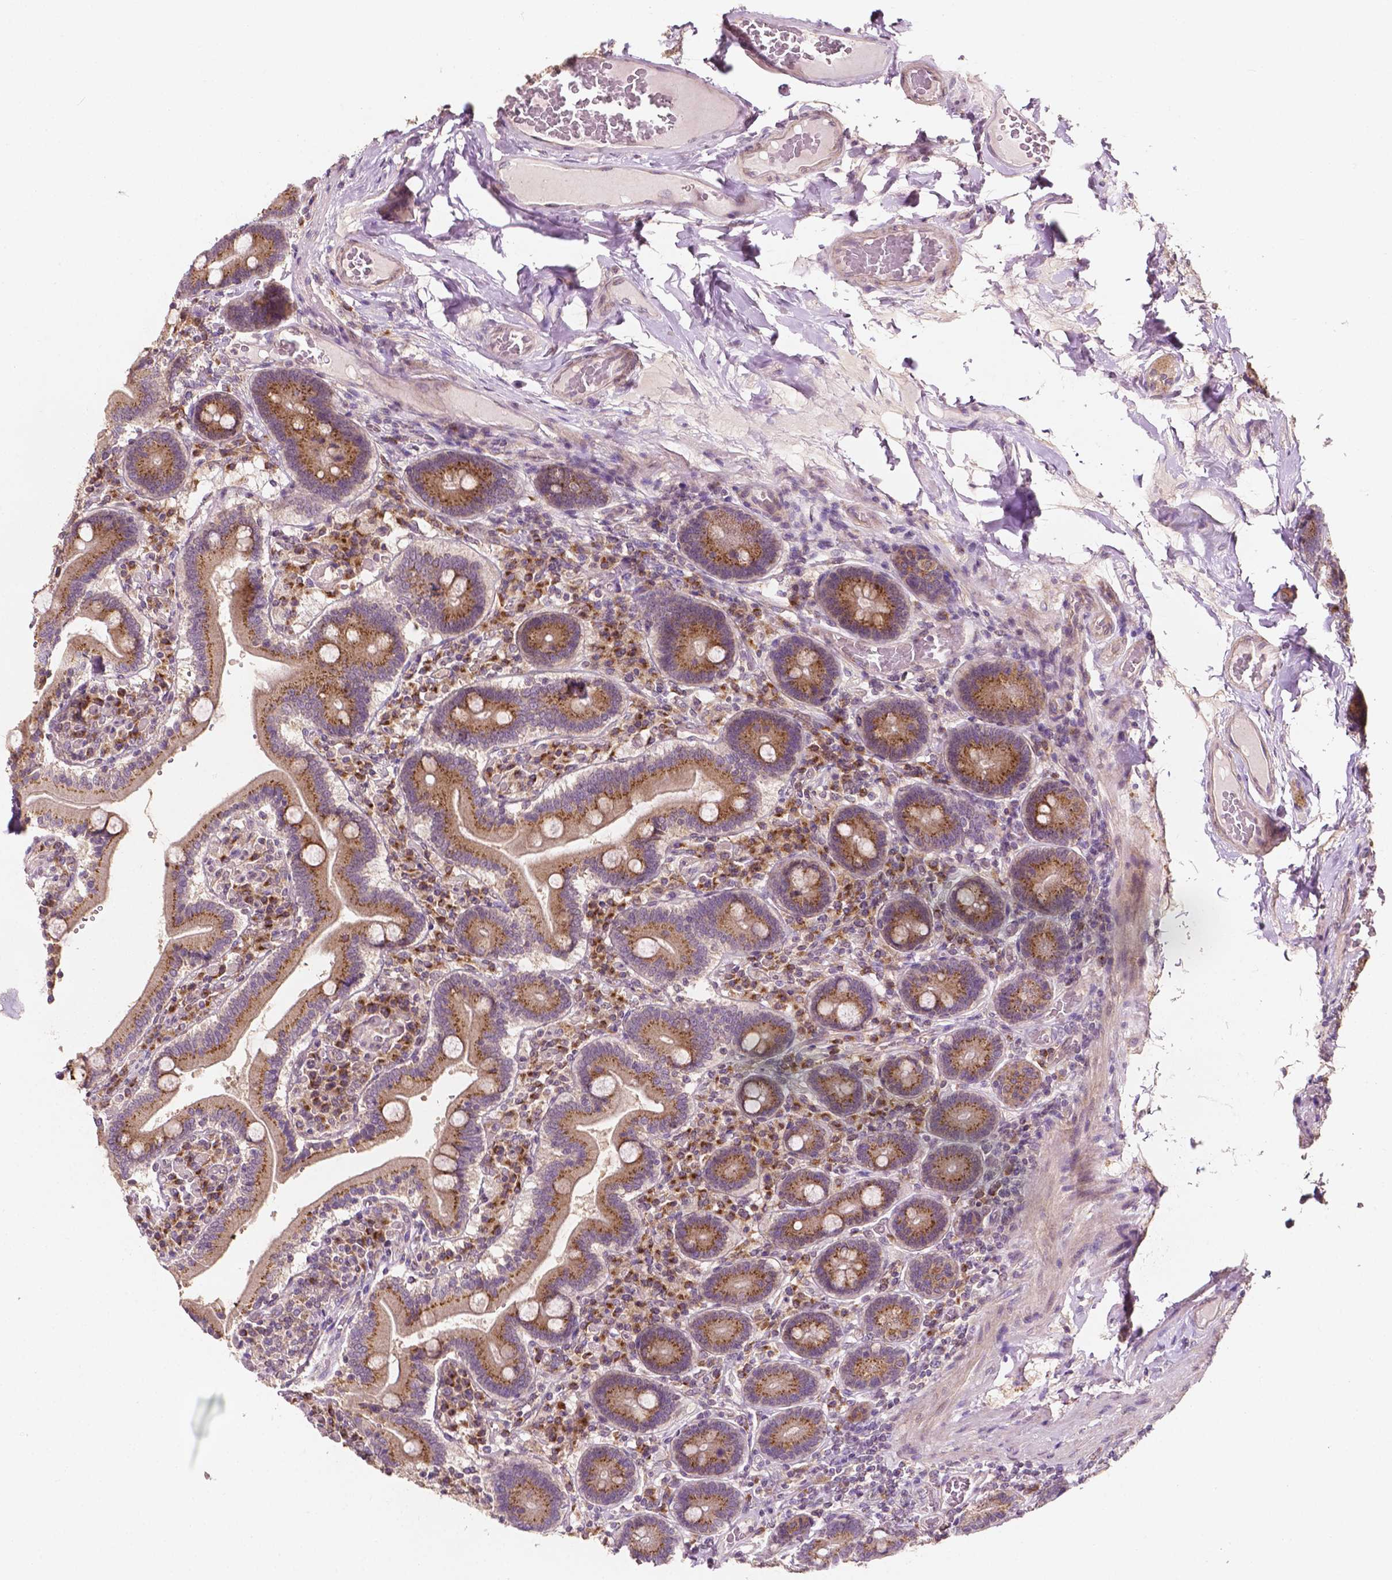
{"staining": {"intensity": "strong", "quantity": ">75%", "location": "cytoplasmic/membranous"}, "tissue": "duodenum", "cell_type": "Glandular cells", "image_type": "normal", "snomed": [{"axis": "morphology", "description": "Normal tissue, NOS"}, {"axis": "topography", "description": "Duodenum"}], "caption": "An image of human duodenum stained for a protein exhibits strong cytoplasmic/membranous brown staining in glandular cells. (Stains: DAB in brown, nuclei in blue, Microscopy: brightfield microscopy at high magnification).", "gene": "EBAG9", "patient": {"sex": "female", "age": 62}}